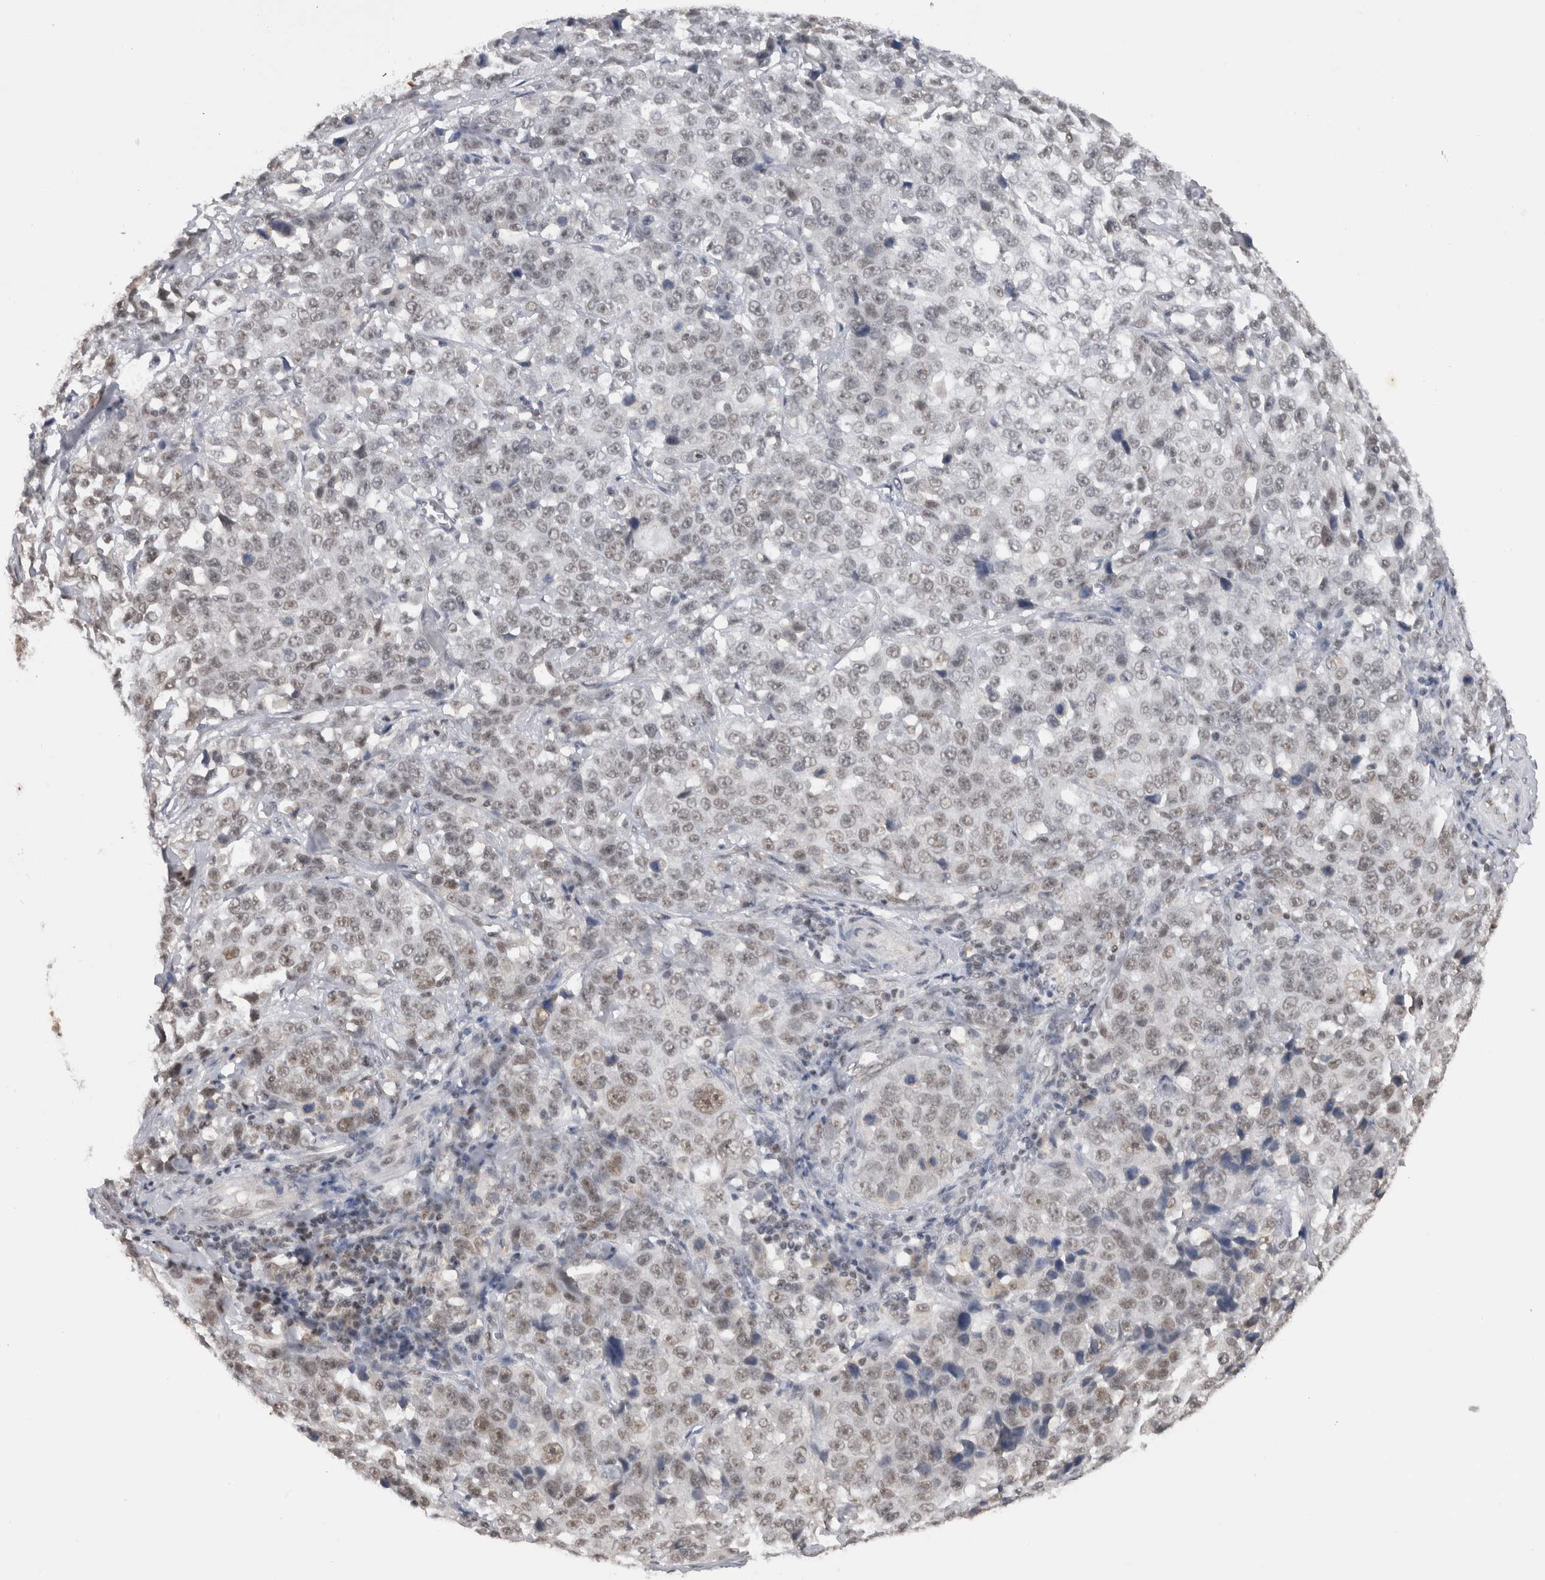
{"staining": {"intensity": "weak", "quantity": "25%-75%", "location": "nuclear"}, "tissue": "stomach cancer", "cell_type": "Tumor cells", "image_type": "cancer", "snomed": [{"axis": "morphology", "description": "Normal tissue, NOS"}, {"axis": "morphology", "description": "Adenocarcinoma, NOS"}, {"axis": "topography", "description": "Stomach"}], "caption": "This photomicrograph reveals IHC staining of human stomach cancer (adenocarcinoma), with low weak nuclear positivity in approximately 25%-75% of tumor cells.", "gene": "DAXX", "patient": {"sex": "male", "age": 48}}